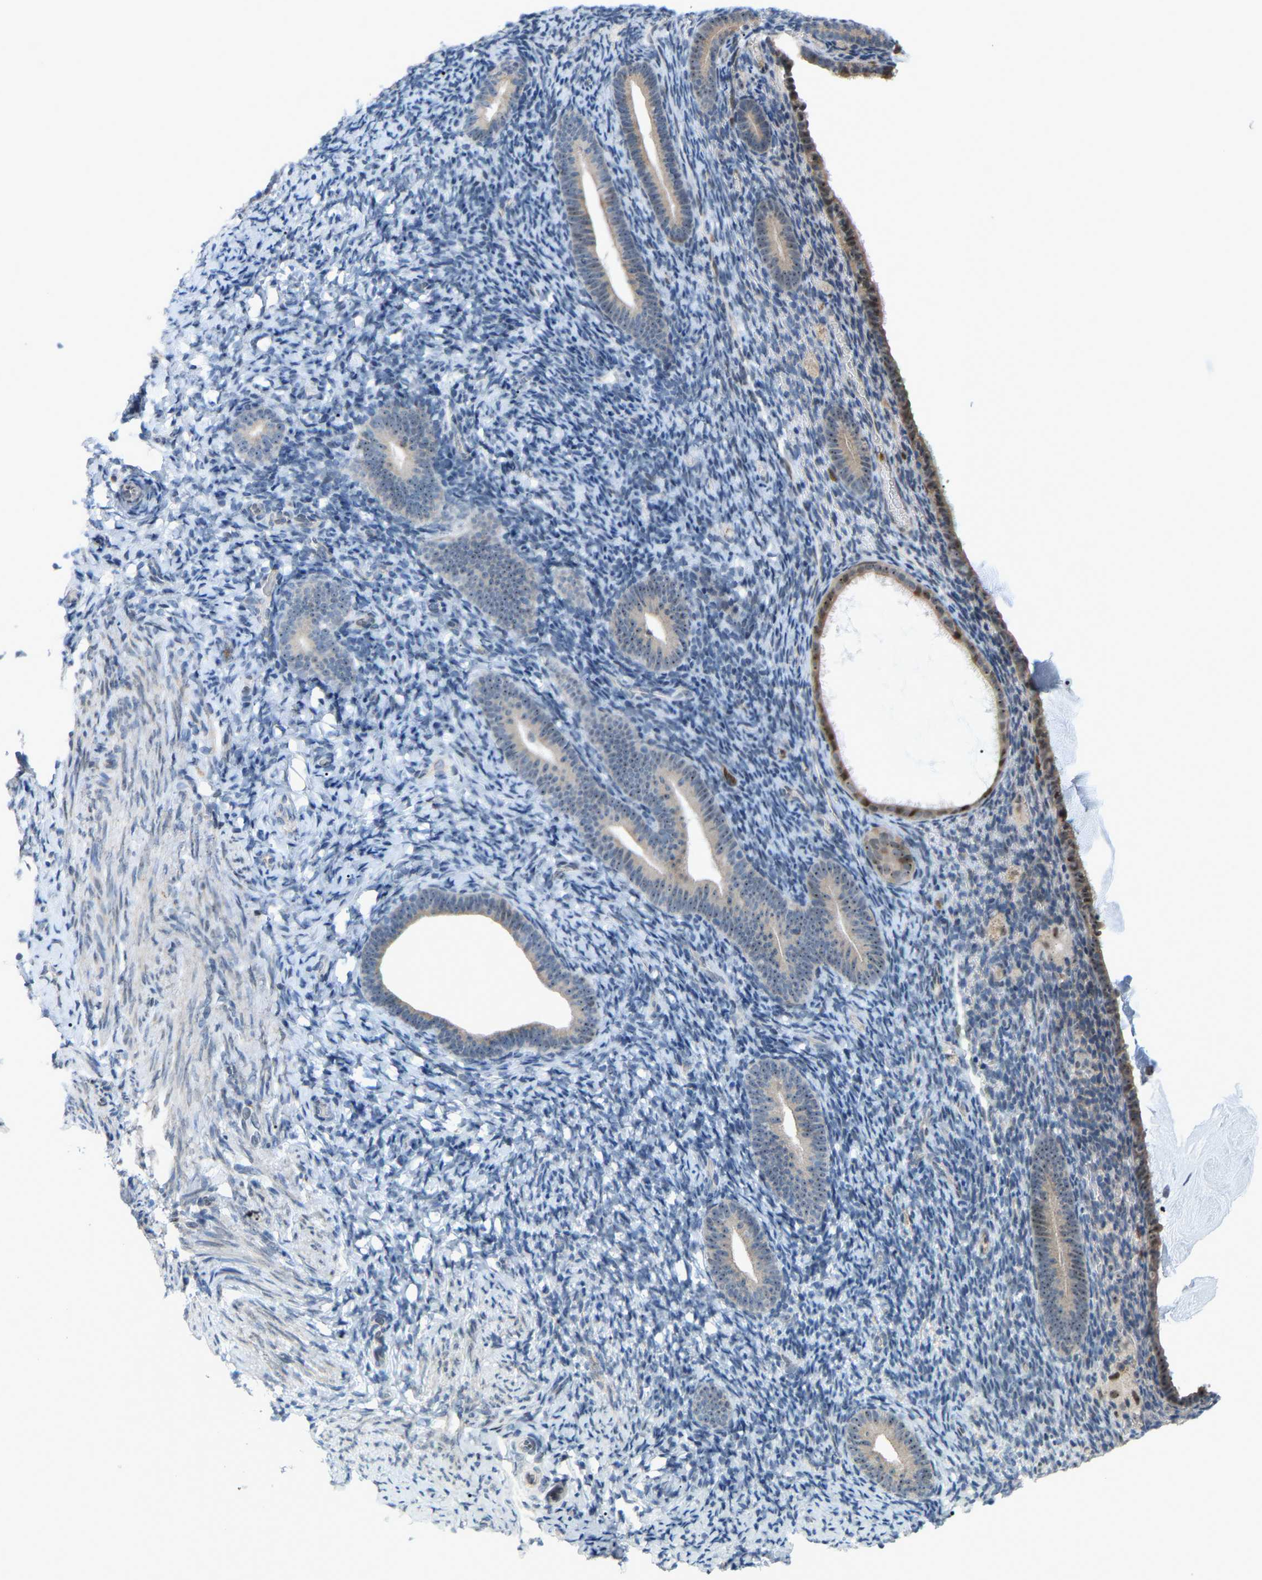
{"staining": {"intensity": "negative", "quantity": "none", "location": "none"}, "tissue": "endometrium", "cell_type": "Cells in endometrial stroma", "image_type": "normal", "snomed": [{"axis": "morphology", "description": "Normal tissue, NOS"}, {"axis": "topography", "description": "Endometrium"}], "caption": "Protein analysis of benign endometrium shows no significant staining in cells in endometrial stroma. (Stains: DAB immunohistochemistry with hematoxylin counter stain, Microscopy: brightfield microscopy at high magnification).", "gene": "CROT", "patient": {"sex": "female", "age": 51}}